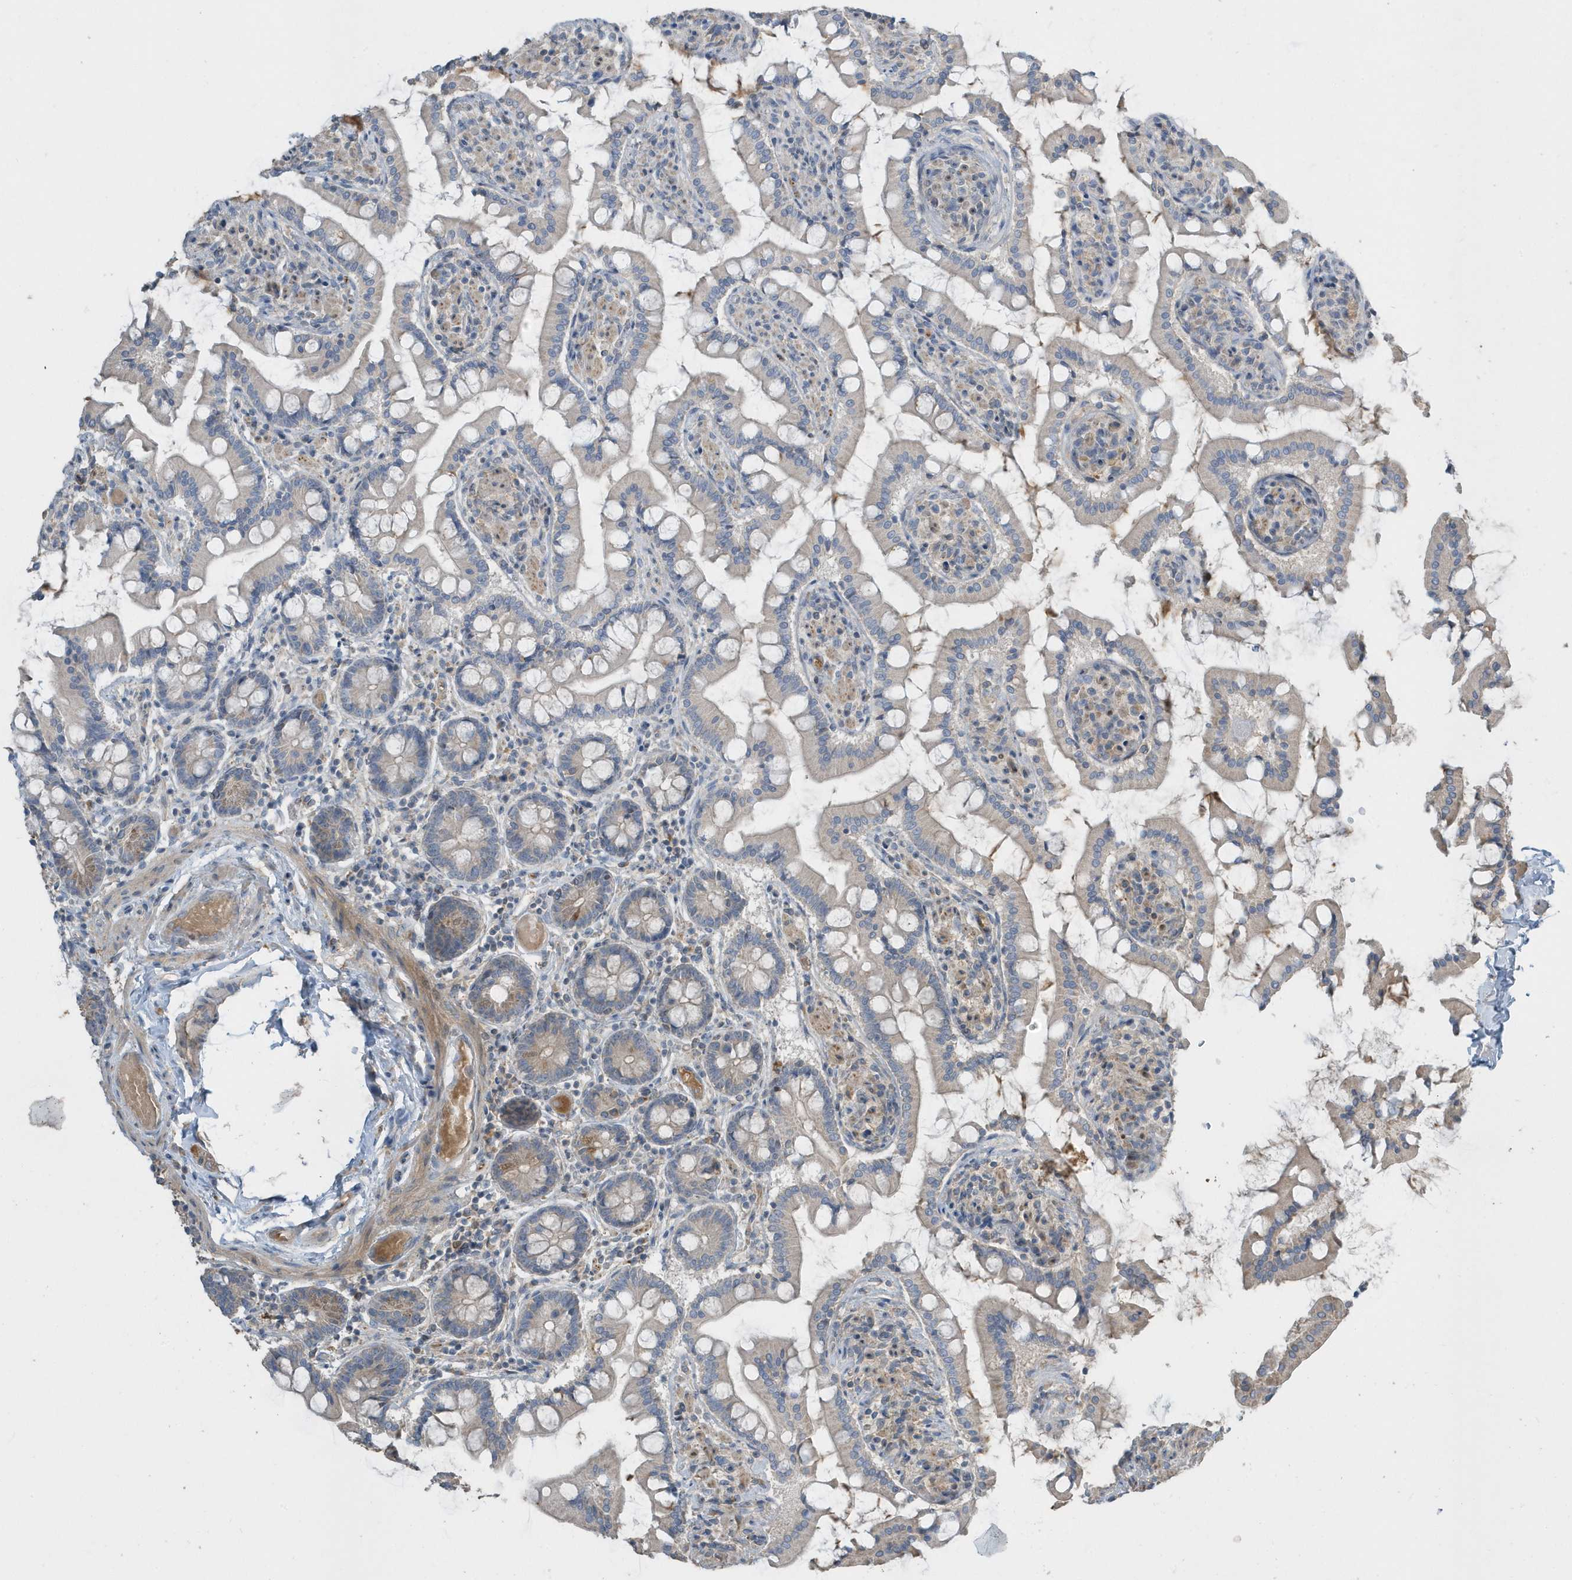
{"staining": {"intensity": "weak", "quantity": "25%-75%", "location": "cytoplasmic/membranous"}, "tissue": "small intestine", "cell_type": "Glandular cells", "image_type": "normal", "snomed": [{"axis": "morphology", "description": "Normal tissue, NOS"}, {"axis": "topography", "description": "Small intestine"}], "caption": "Unremarkable small intestine displays weak cytoplasmic/membranous staining in about 25%-75% of glandular cells, visualized by immunohistochemistry.", "gene": "USP53", "patient": {"sex": "male", "age": 41}}